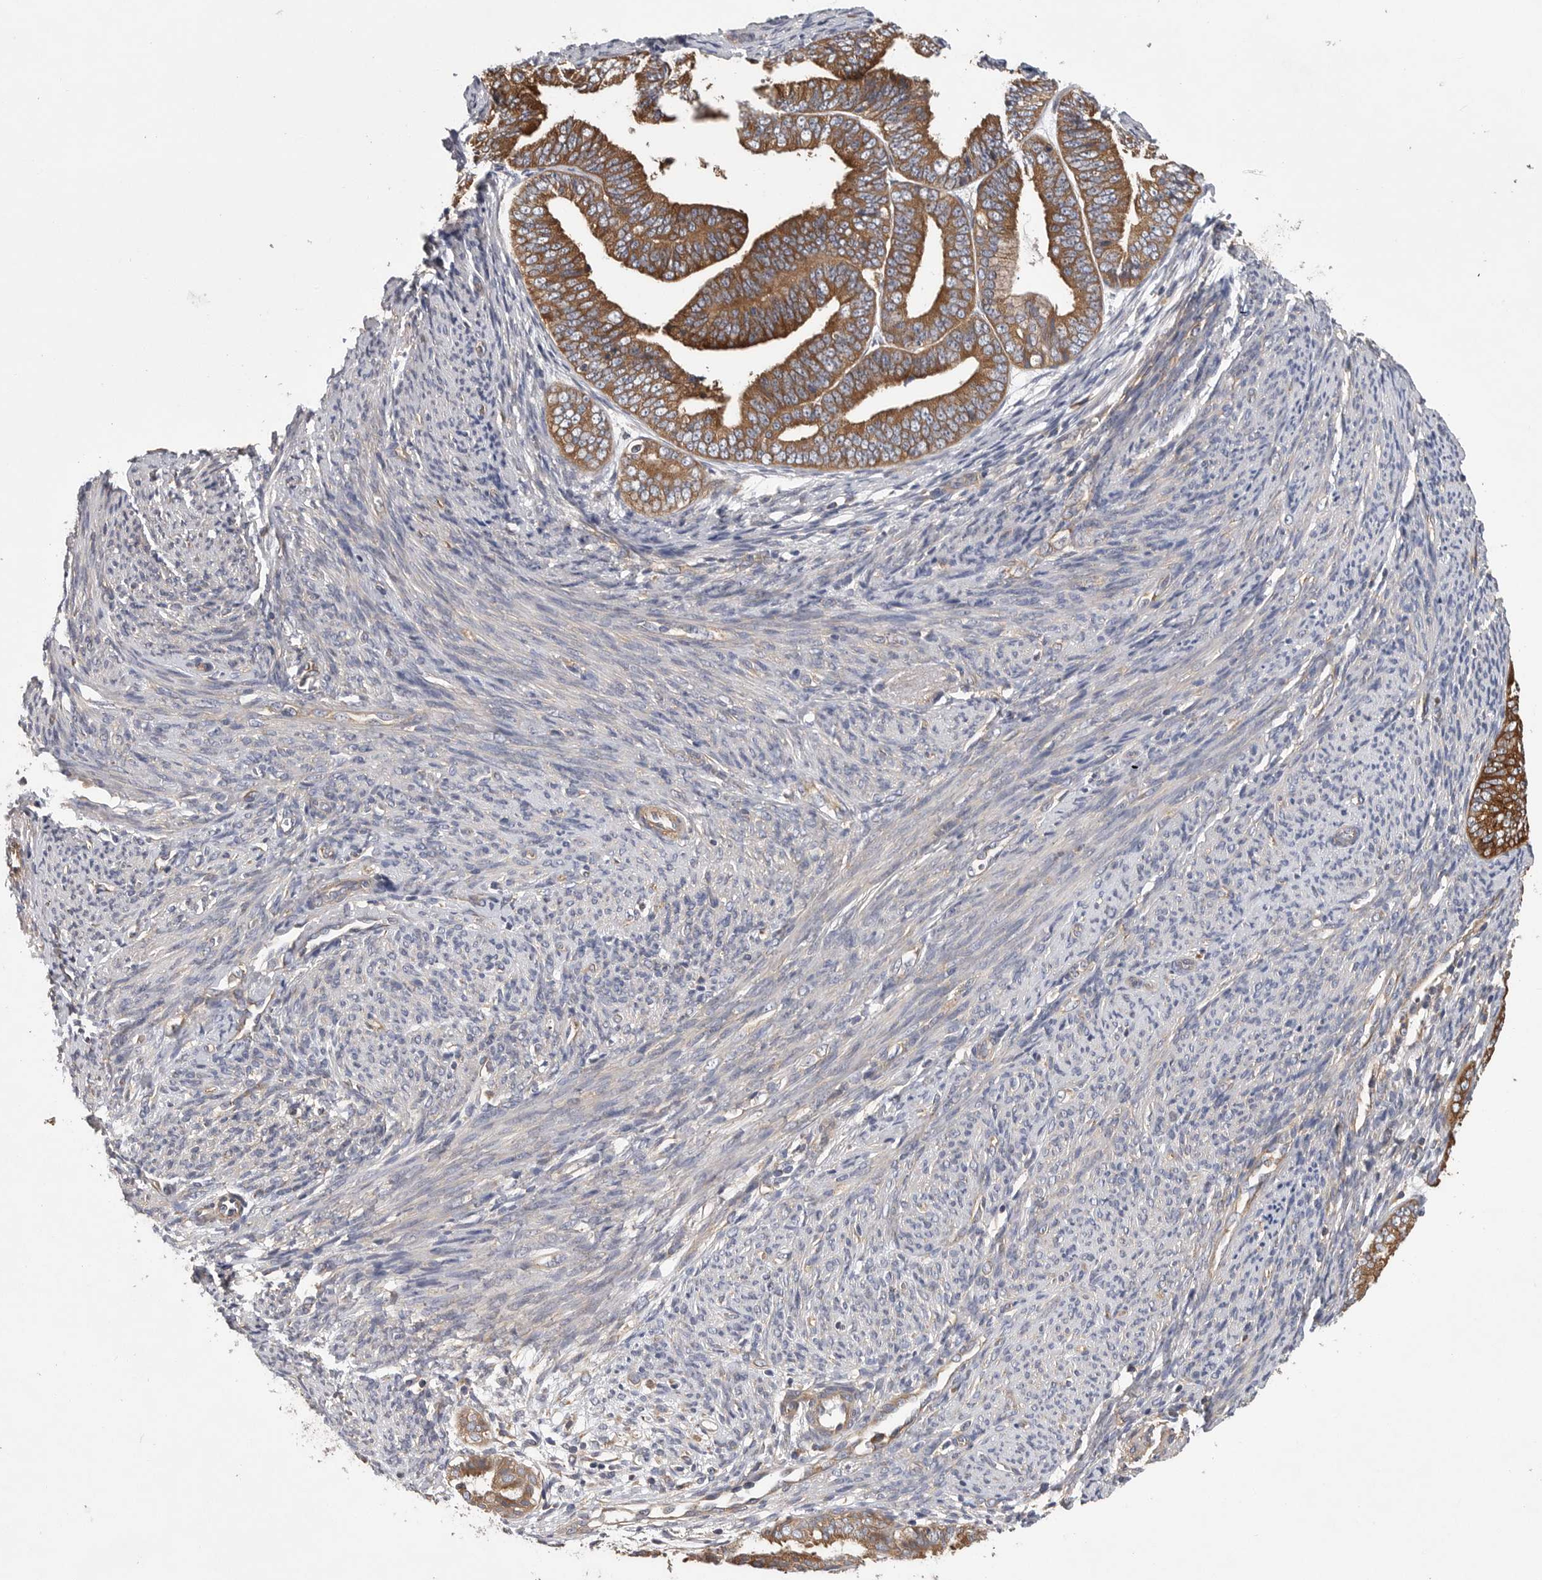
{"staining": {"intensity": "strong", "quantity": ">75%", "location": "cytoplasmic/membranous"}, "tissue": "endometrial cancer", "cell_type": "Tumor cells", "image_type": "cancer", "snomed": [{"axis": "morphology", "description": "Adenocarcinoma, NOS"}, {"axis": "topography", "description": "Endometrium"}], "caption": "A brown stain shows strong cytoplasmic/membranous expression of a protein in endometrial cancer tumor cells.", "gene": "OXR1", "patient": {"sex": "female", "age": 63}}